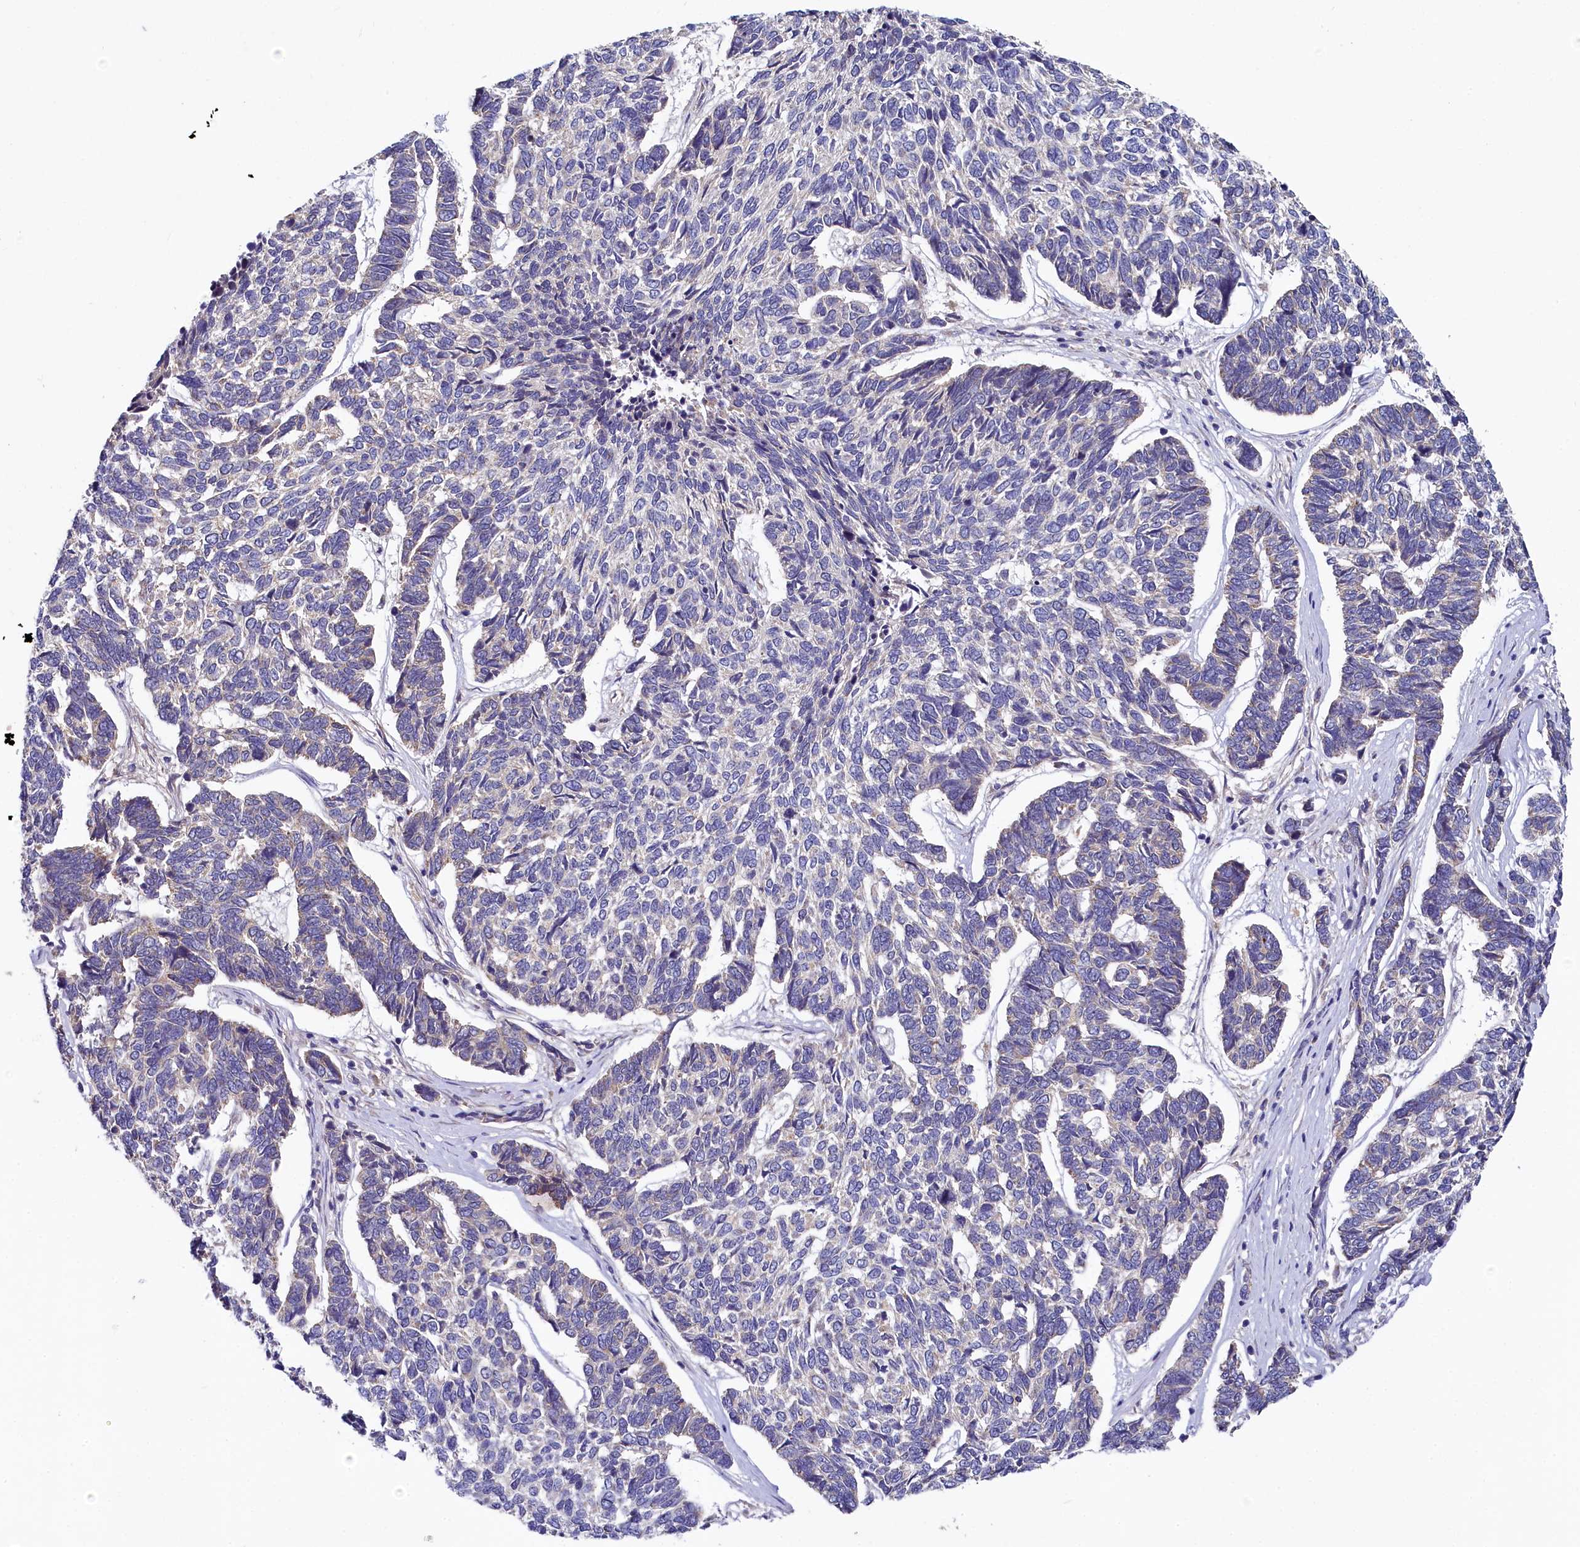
{"staining": {"intensity": "negative", "quantity": "none", "location": "none"}, "tissue": "skin cancer", "cell_type": "Tumor cells", "image_type": "cancer", "snomed": [{"axis": "morphology", "description": "Basal cell carcinoma"}, {"axis": "topography", "description": "Skin"}], "caption": "This is an IHC histopathology image of skin basal cell carcinoma. There is no staining in tumor cells.", "gene": "SPINK9", "patient": {"sex": "female", "age": 65}}